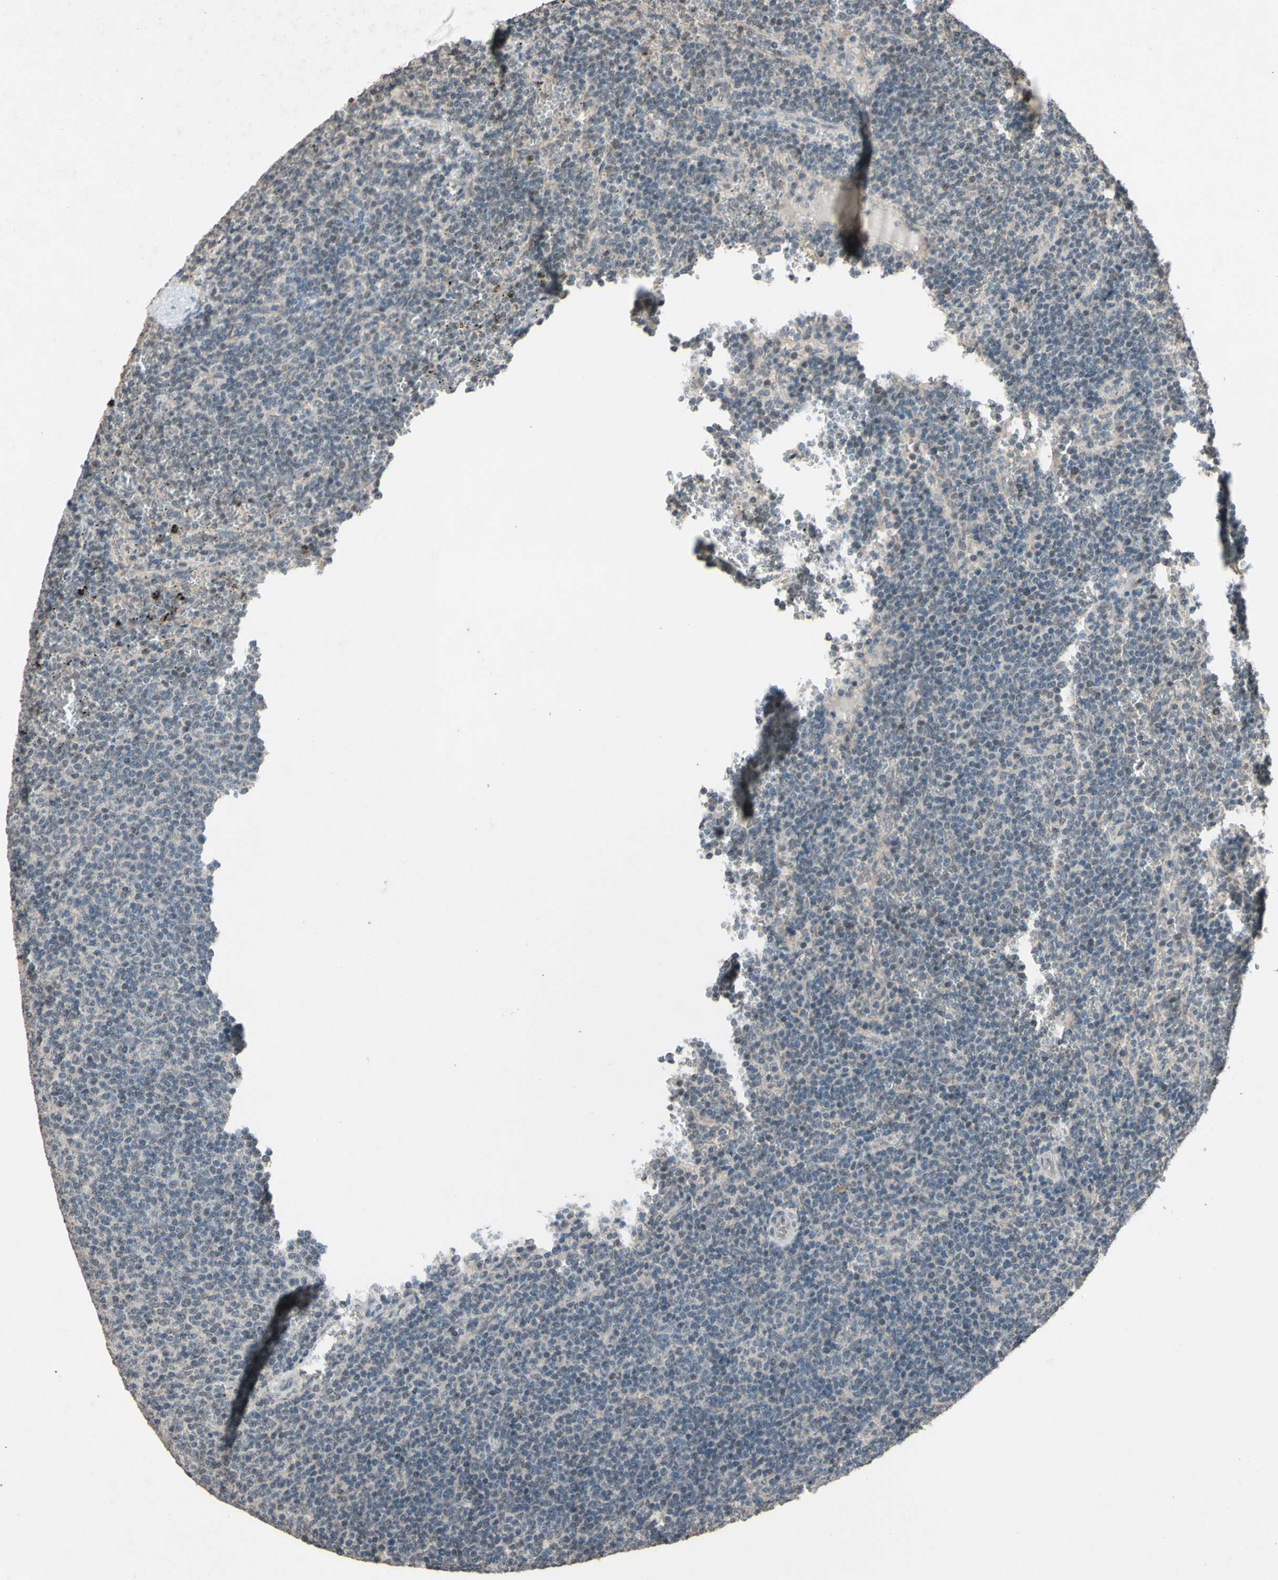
{"staining": {"intensity": "weak", "quantity": "<25%", "location": "cytoplasmic/membranous"}, "tissue": "lymphoma", "cell_type": "Tumor cells", "image_type": "cancer", "snomed": [{"axis": "morphology", "description": "Malignant lymphoma, non-Hodgkin's type, Low grade"}, {"axis": "topography", "description": "Spleen"}], "caption": "A high-resolution histopathology image shows immunohistochemistry staining of low-grade malignant lymphoma, non-Hodgkin's type, which shows no significant expression in tumor cells.", "gene": "CDCP1", "patient": {"sex": "female", "age": 50}}